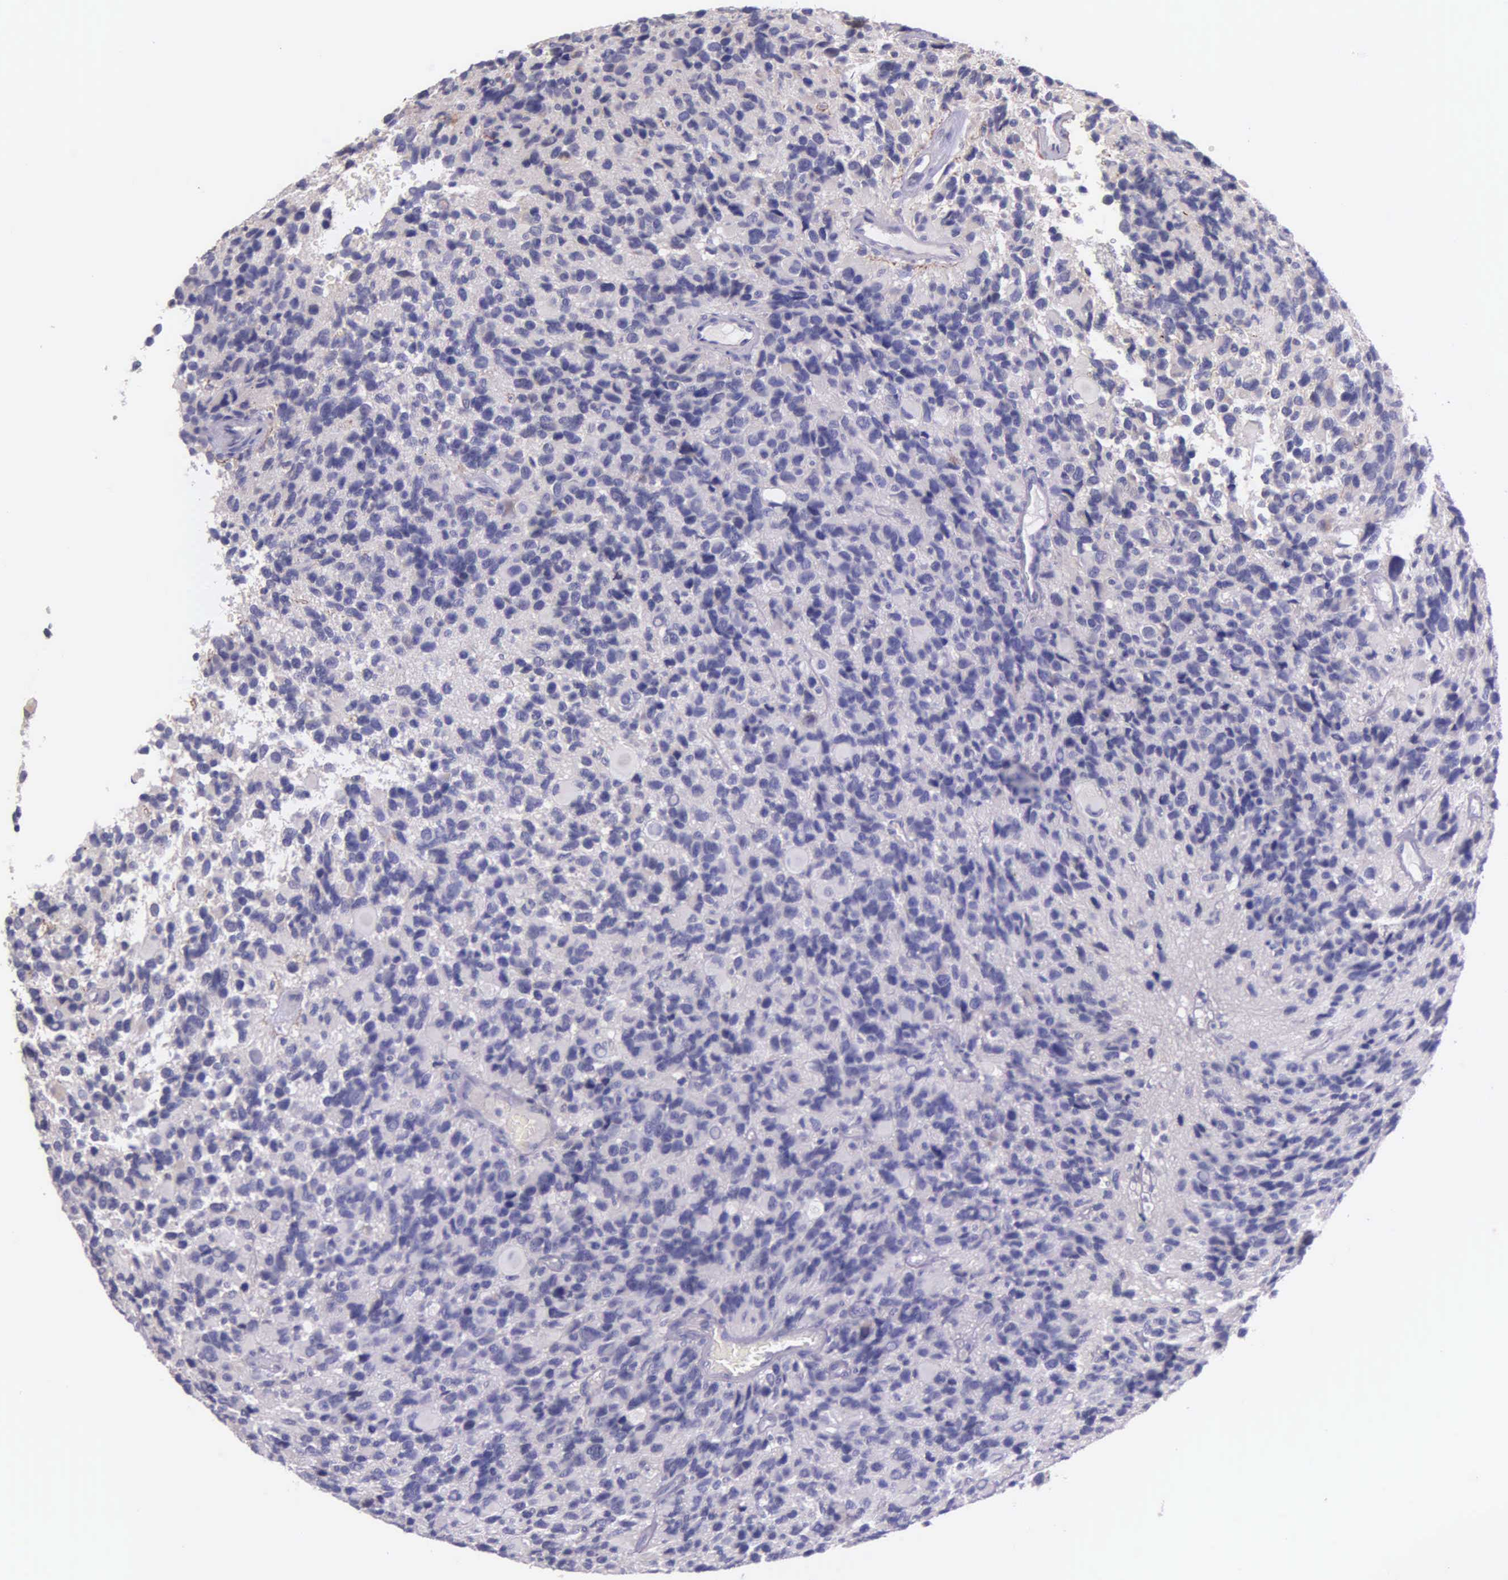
{"staining": {"intensity": "negative", "quantity": "none", "location": "none"}, "tissue": "glioma", "cell_type": "Tumor cells", "image_type": "cancer", "snomed": [{"axis": "morphology", "description": "Glioma, malignant, High grade"}, {"axis": "topography", "description": "Brain"}], "caption": "Tumor cells are negative for protein expression in human high-grade glioma (malignant).", "gene": "THSD7A", "patient": {"sex": "male", "age": 77}}